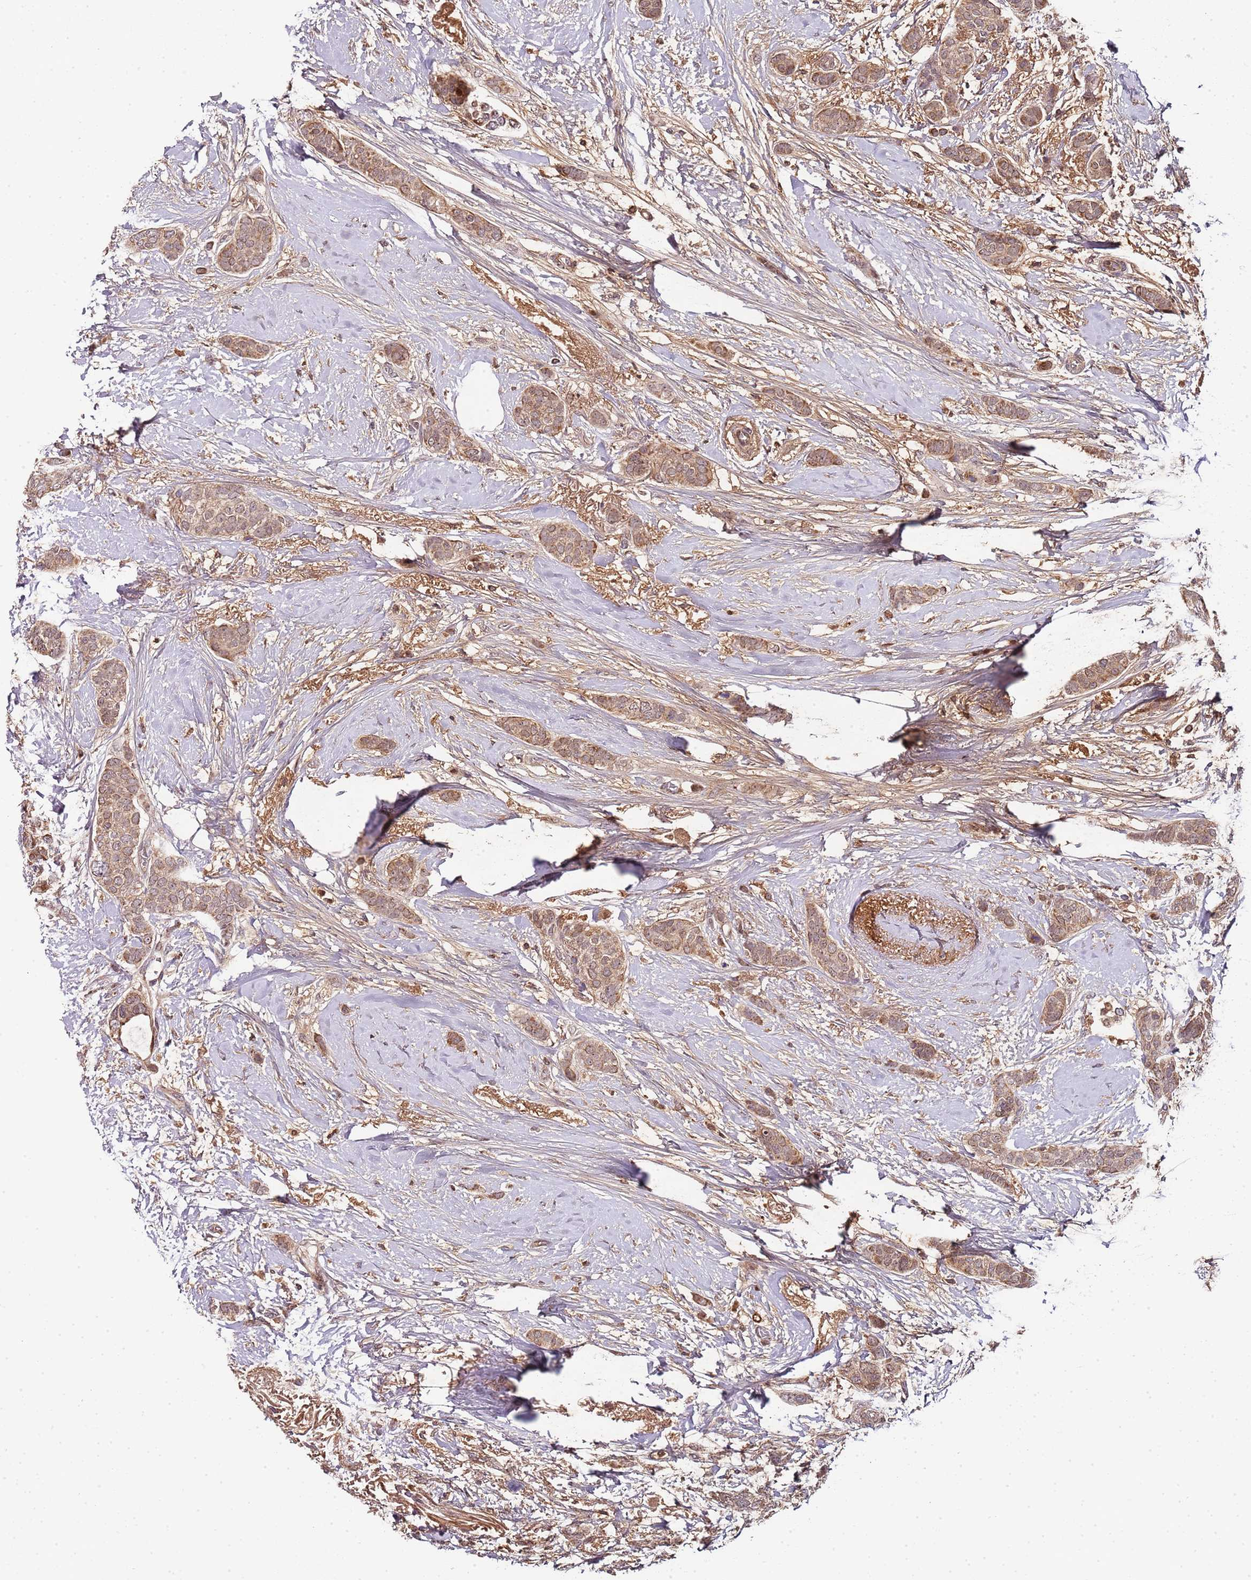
{"staining": {"intensity": "moderate", "quantity": ">75%", "location": "cytoplasmic/membranous"}, "tissue": "breast cancer", "cell_type": "Tumor cells", "image_type": "cancer", "snomed": [{"axis": "morphology", "description": "Duct carcinoma"}, {"axis": "topography", "description": "Breast"}], "caption": "A micrograph of breast cancer stained for a protein exhibits moderate cytoplasmic/membranous brown staining in tumor cells.", "gene": "EDC3", "patient": {"sex": "female", "age": 72}}